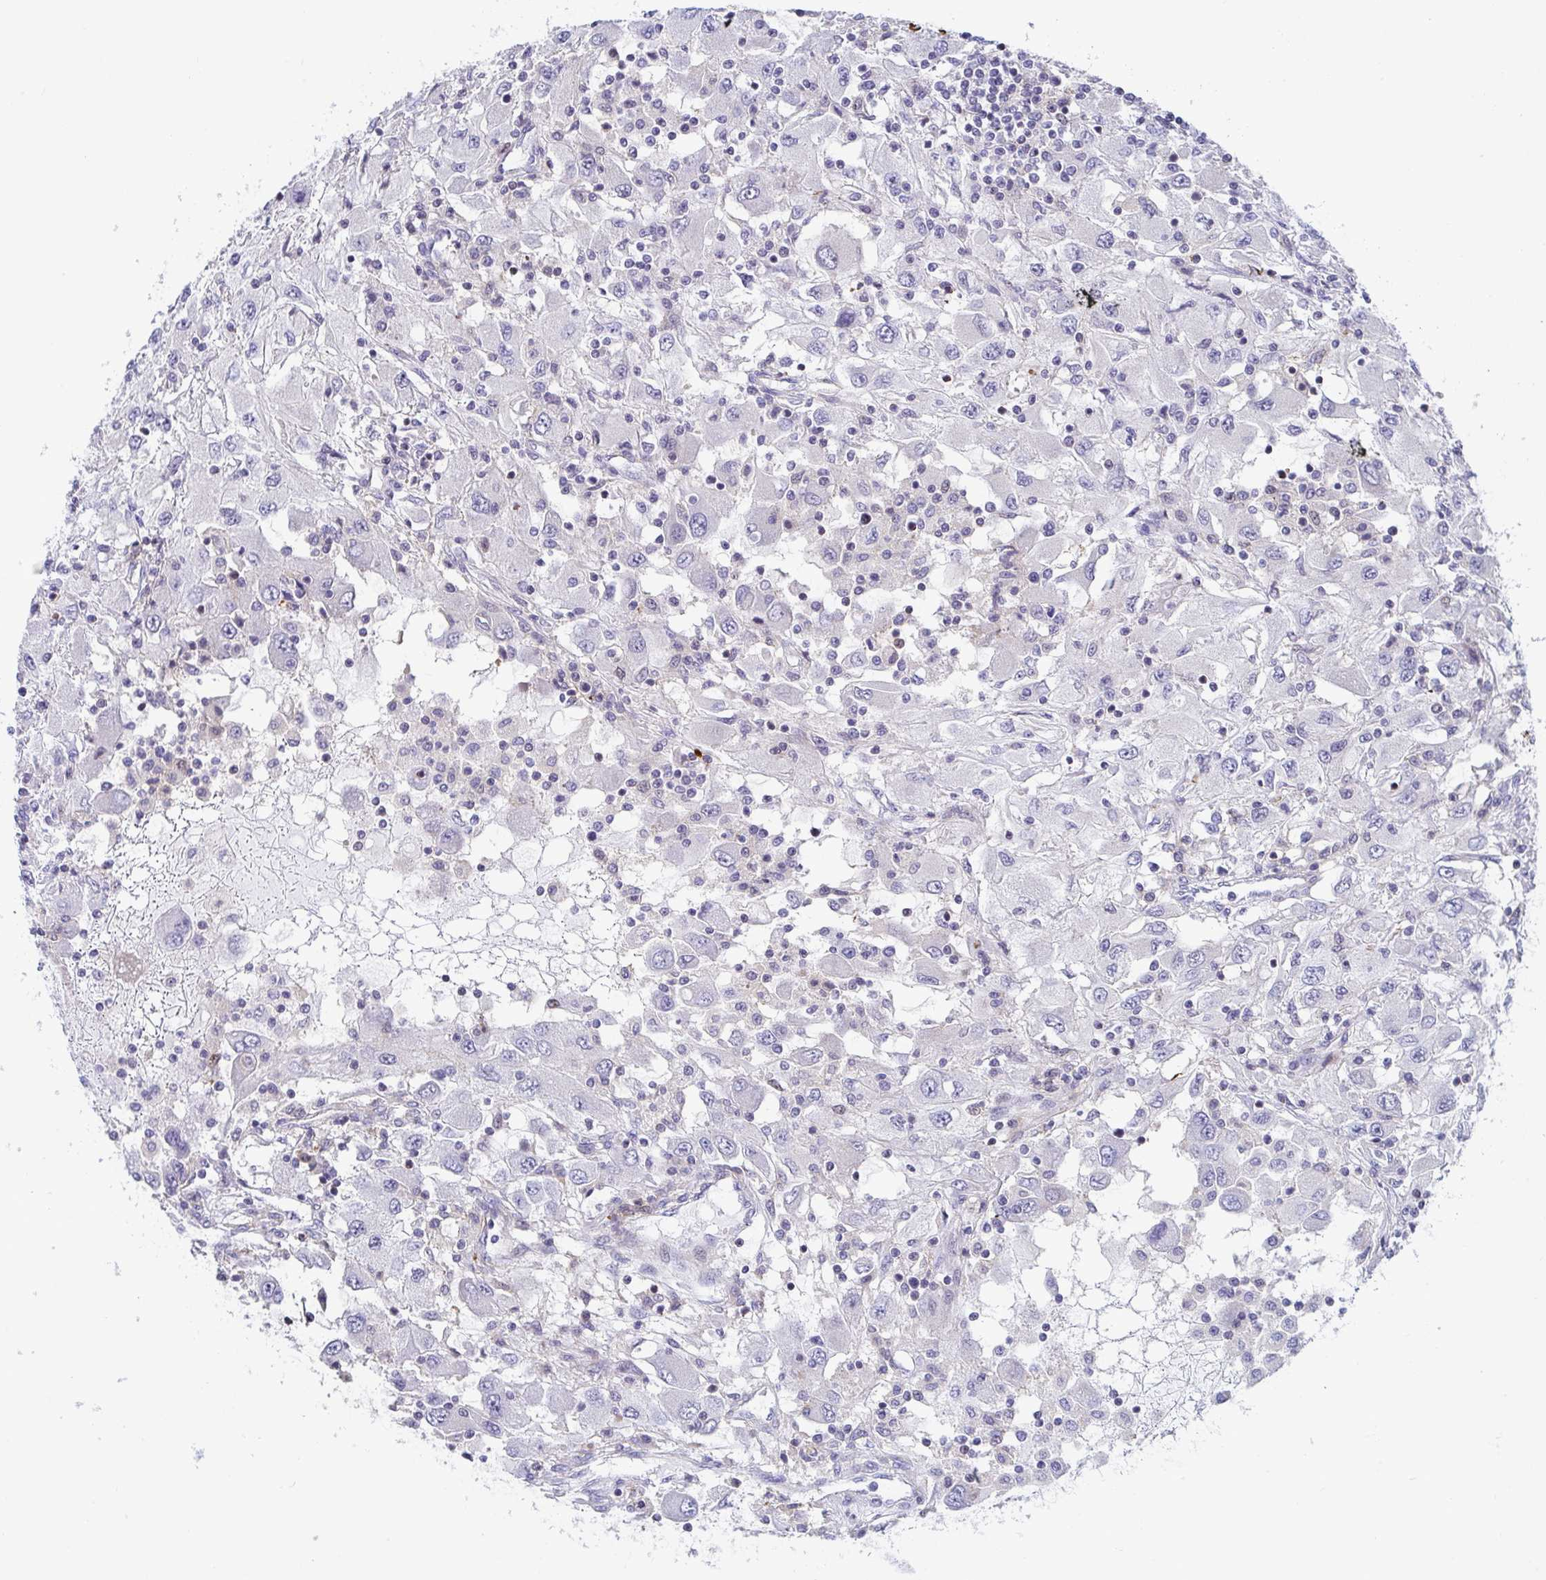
{"staining": {"intensity": "negative", "quantity": "none", "location": "none"}, "tissue": "renal cancer", "cell_type": "Tumor cells", "image_type": "cancer", "snomed": [{"axis": "morphology", "description": "Adenocarcinoma, NOS"}, {"axis": "topography", "description": "Kidney"}], "caption": "Human renal cancer stained for a protein using immunohistochemistry (IHC) demonstrates no expression in tumor cells.", "gene": "WDR72", "patient": {"sex": "female", "age": 67}}